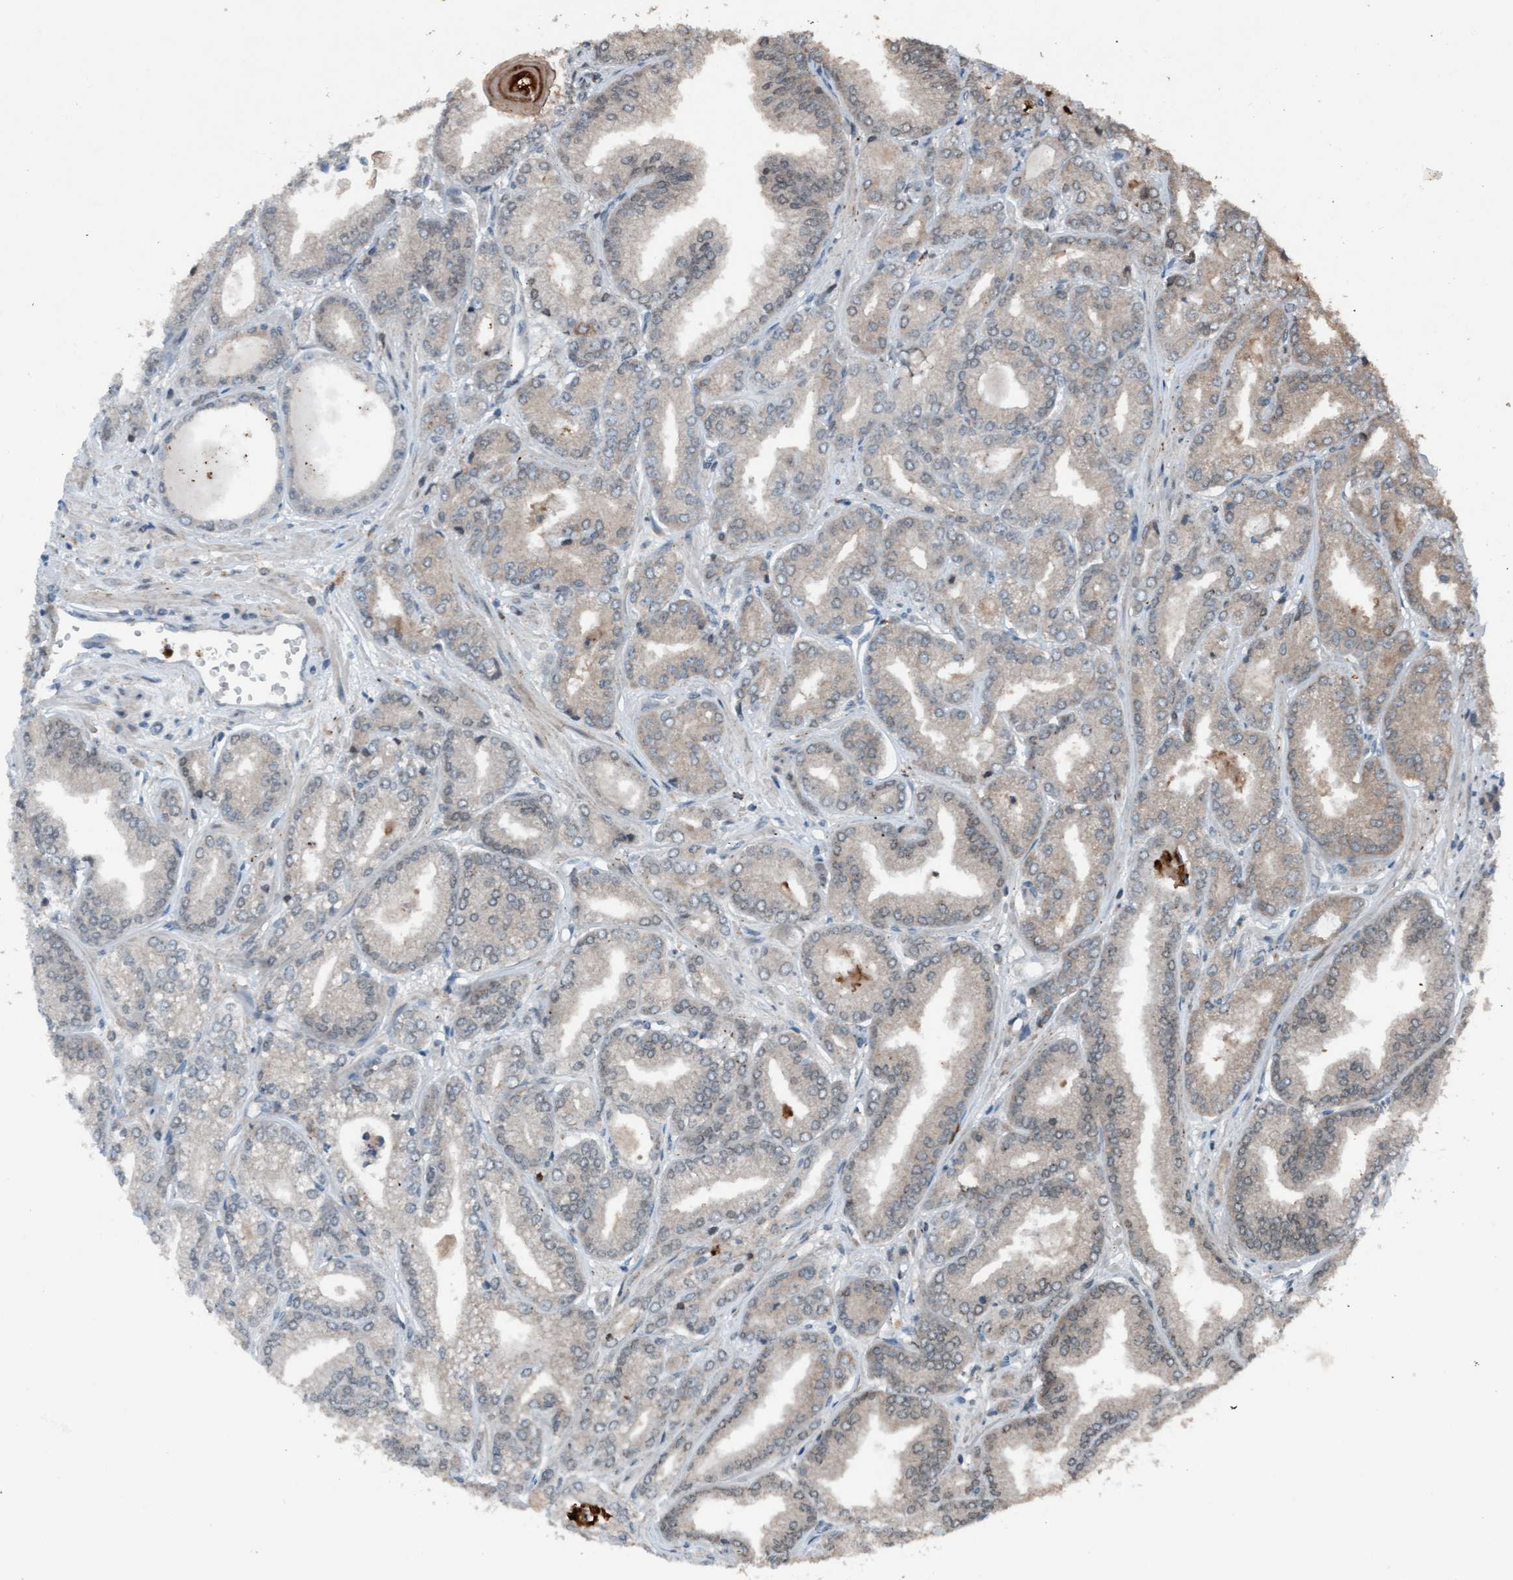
{"staining": {"intensity": "weak", "quantity": "<25%", "location": "cytoplasmic/membranous,nuclear"}, "tissue": "prostate cancer", "cell_type": "Tumor cells", "image_type": "cancer", "snomed": [{"axis": "morphology", "description": "Adenocarcinoma, Low grade"}, {"axis": "topography", "description": "Prostate"}], "caption": "Tumor cells show no significant protein staining in prostate cancer (adenocarcinoma (low-grade)).", "gene": "PLXNB2", "patient": {"sex": "male", "age": 52}}